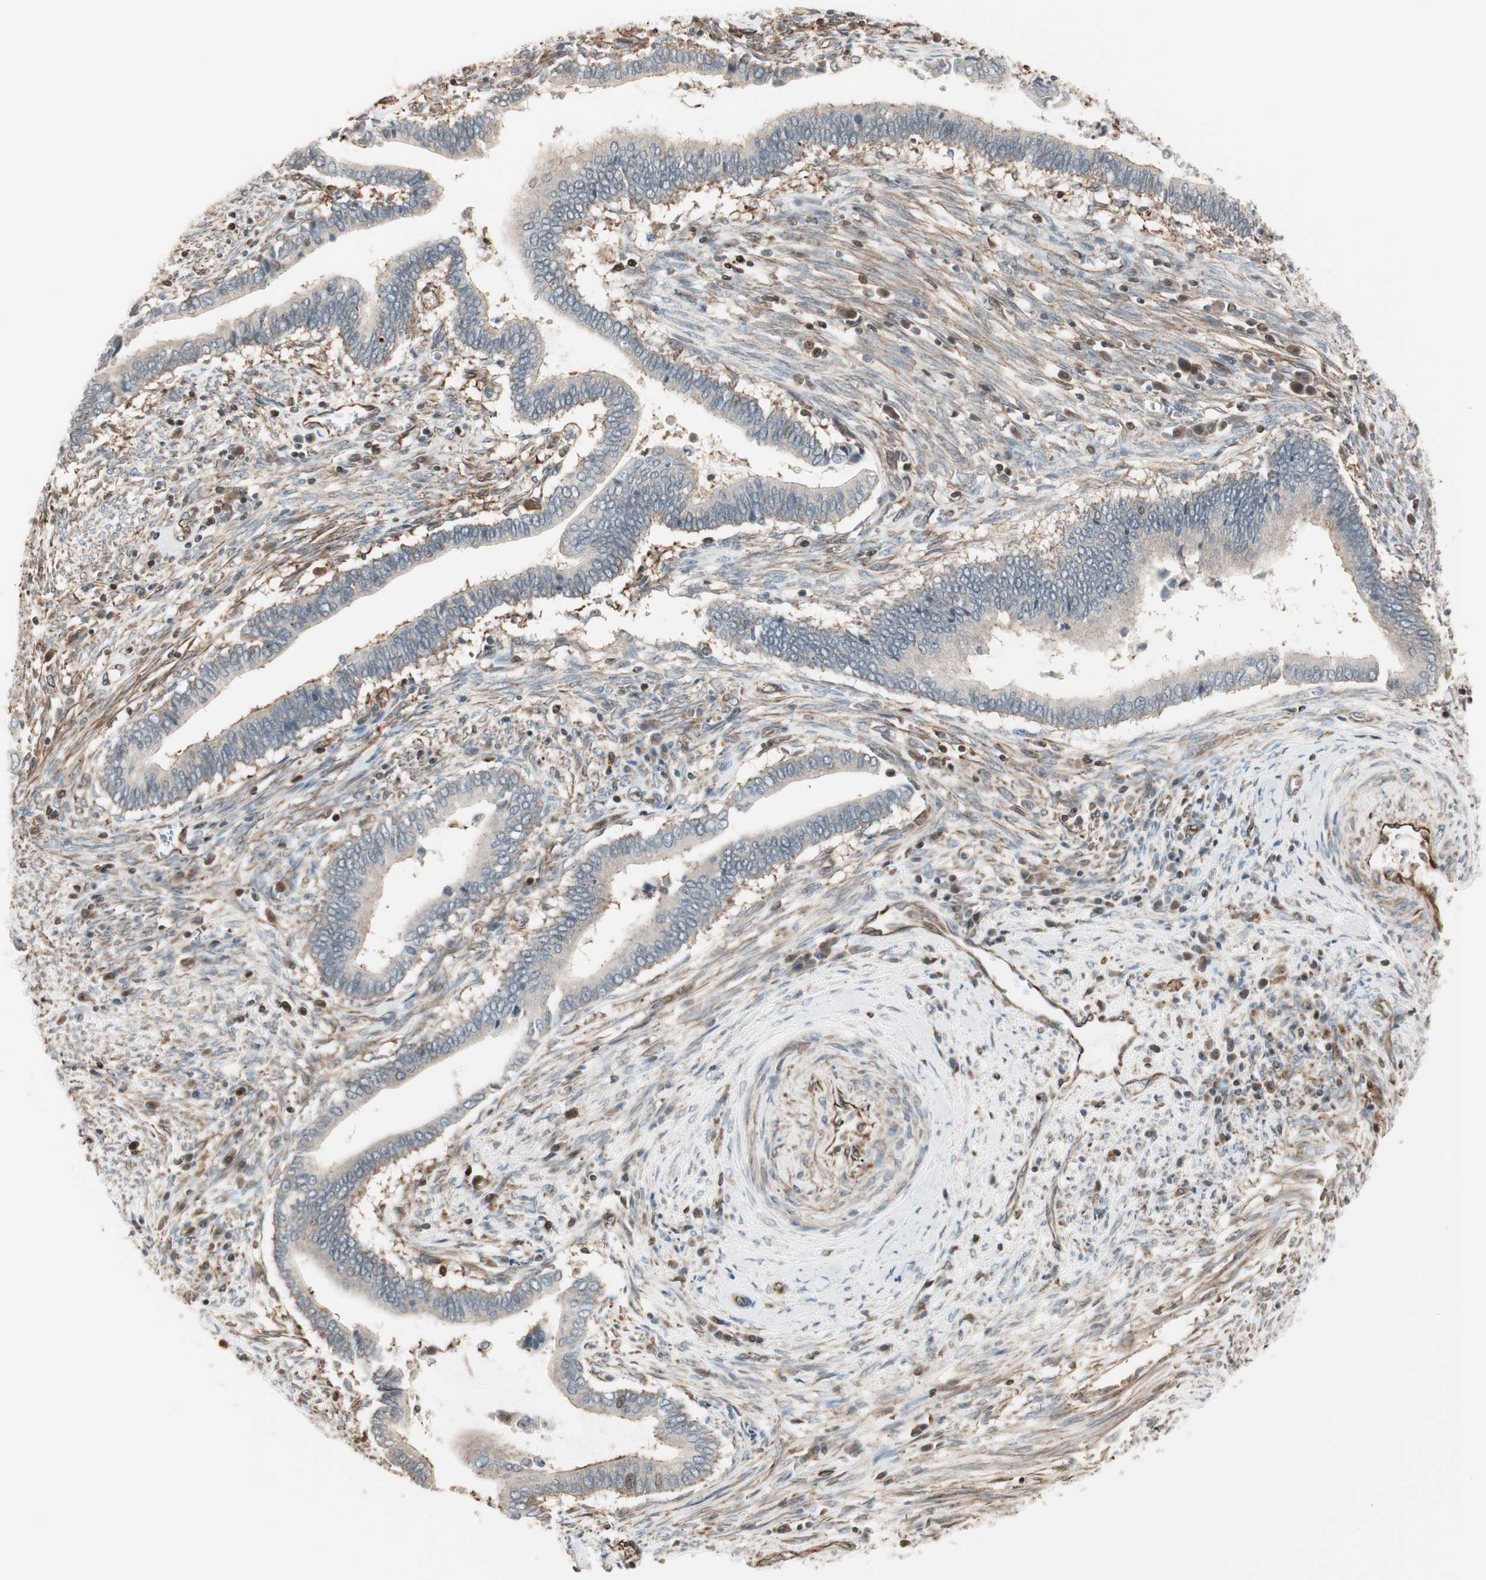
{"staining": {"intensity": "negative", "quantity": "none", "location": "none"}, "tissue": "cervical cancer", "cell_type": "Tumor cells", "image_type": "cancer", "snomed": [{"axis": "morphology", "description": "Adenocarcinoma, NOS"}, {"axis": "topography", "description": "Cervix"}], "caption": "IHC of cervical cancer (adenocarcinoma) demonstrates no positivity in tumor cells.", "gene": "MAD2L2", "patient": {"sex": "female", "age": 44}}